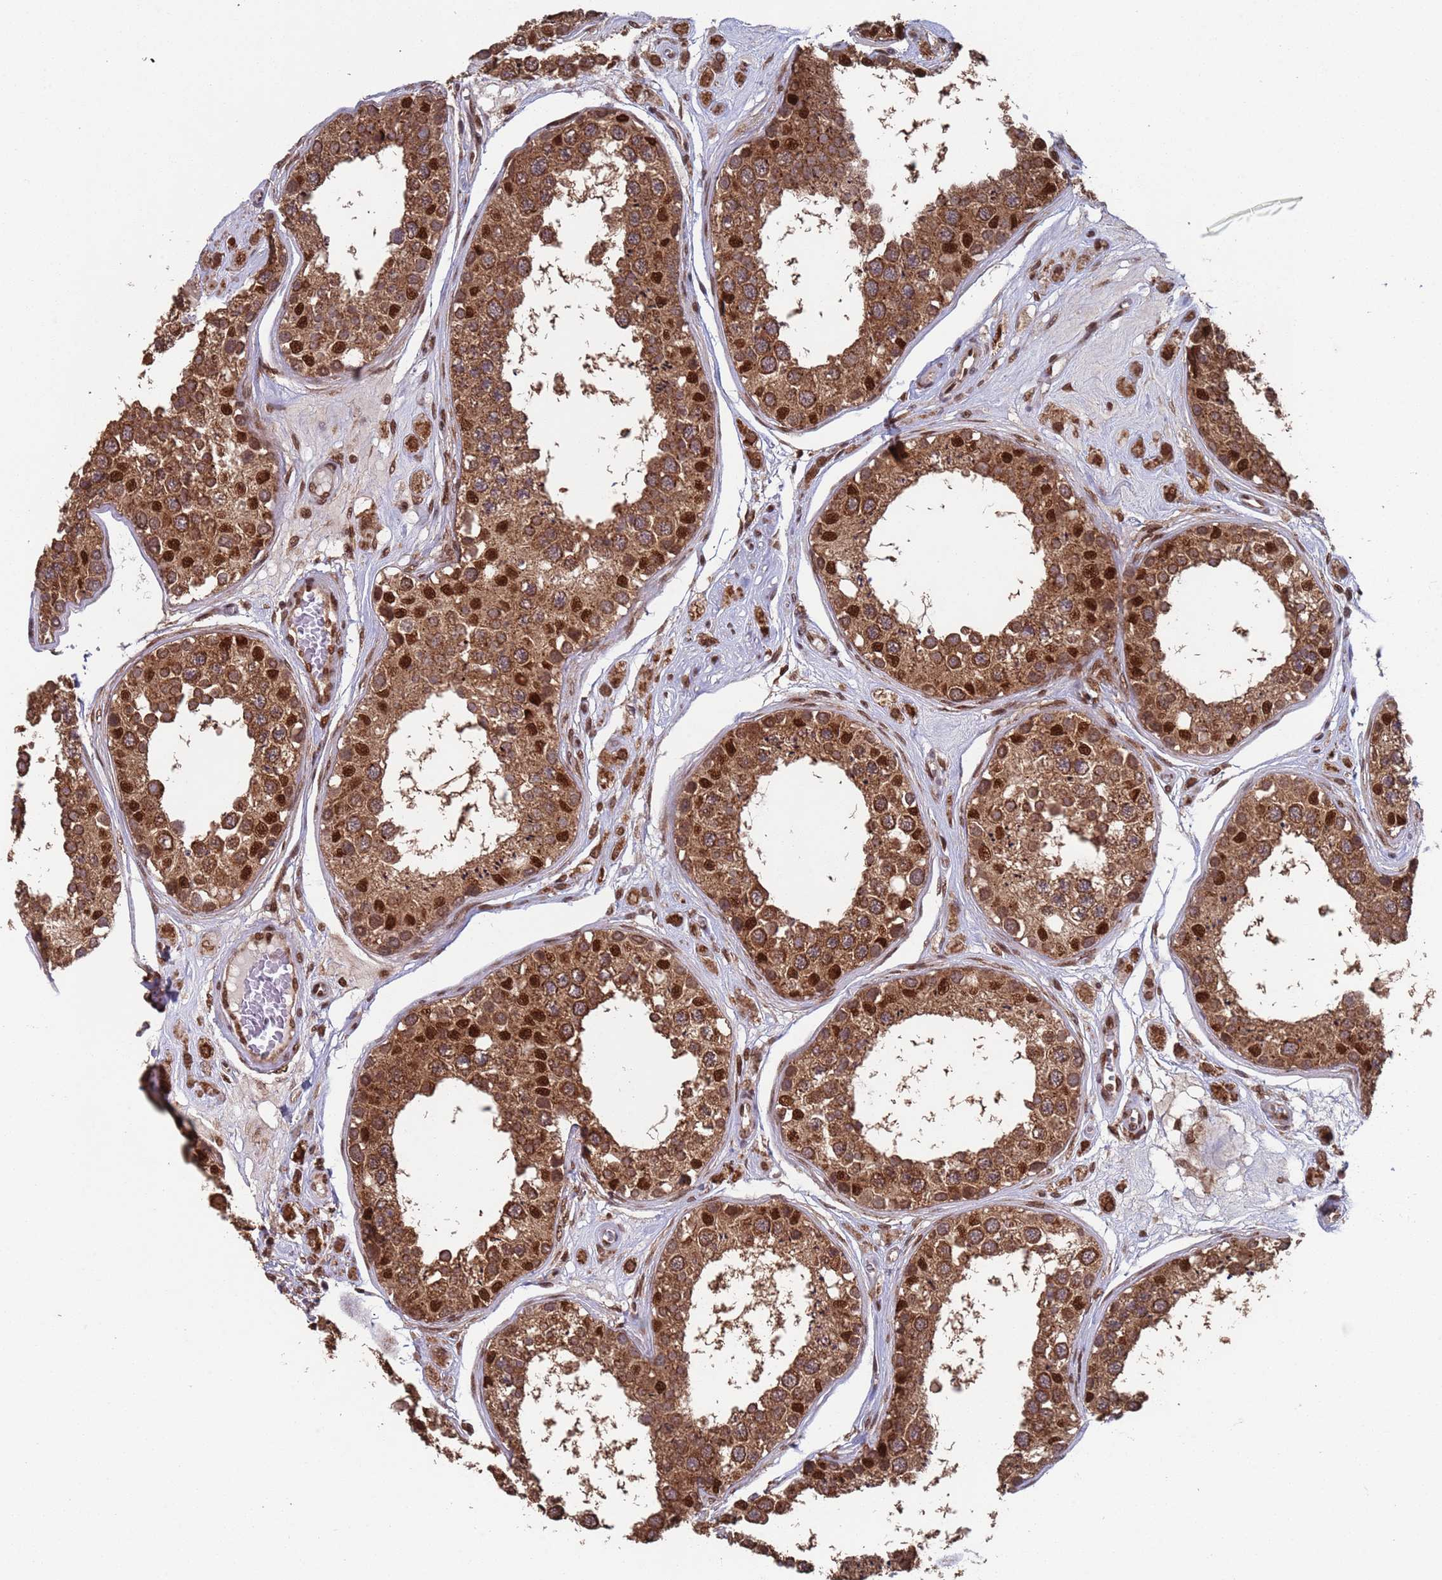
{"staining": {"intensity": "strong", "quantity": ">75%", "location": "cytoplasmic/membranous,nuclear"}, "tissue": "testis", "cell_type": "Cells in seminiferous ducts", "image_type": "normal", "snomed": [{"axis": "morphology", "description": "Normal tissue, NOS"}, {"axis": "topography", "description": "Testis"}], "caption": "Human testis stained for a protein (brown) shows strong cytoplasmic/membranous,nuclear positive positivity in about >75% of cells in seminiferous ducts.", "gene": "FUBP3", "patient": {"sex": "male", "age": 25}}